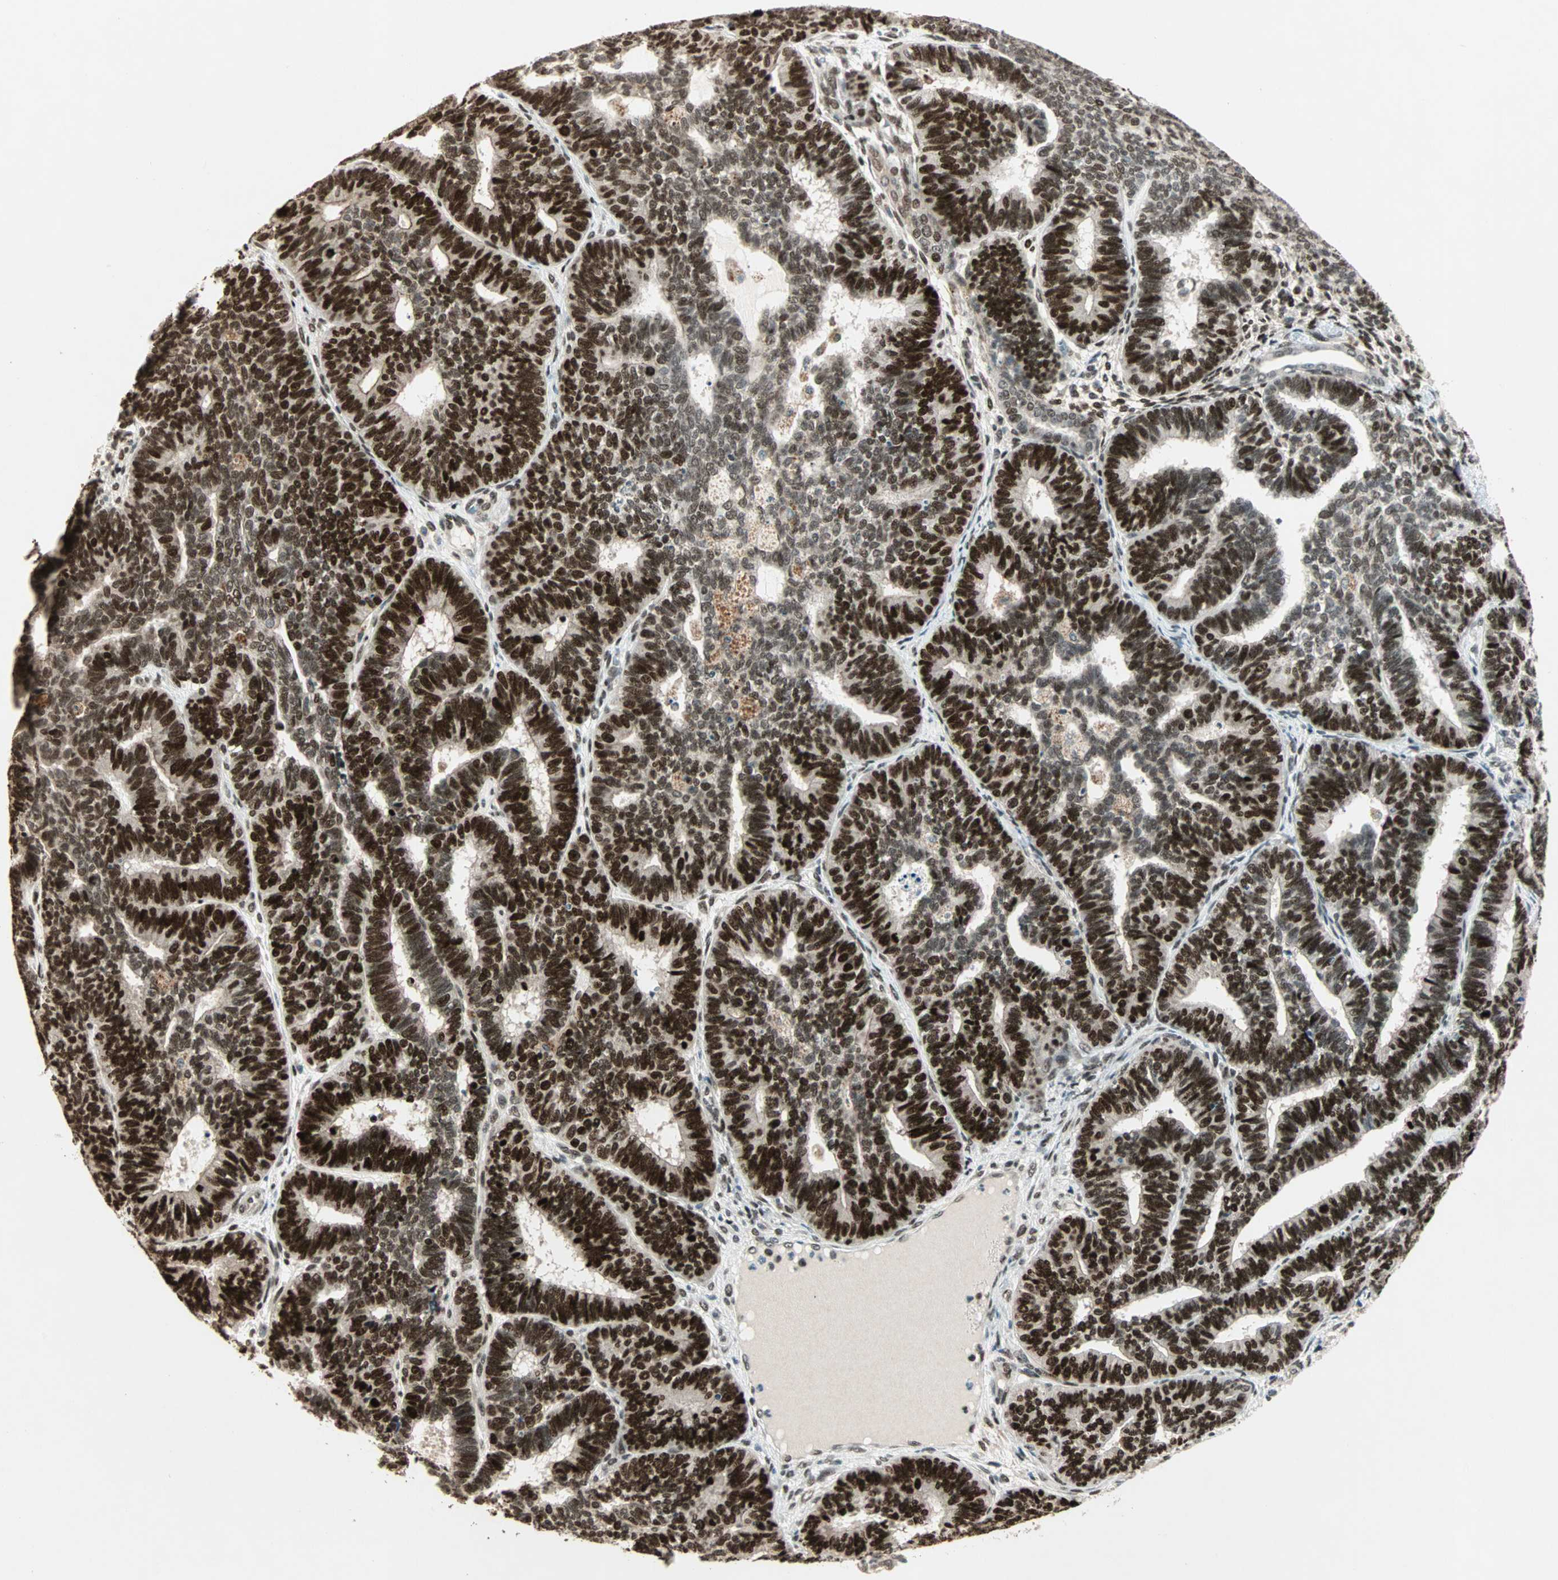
{"staining": {"intensity": "strong", "quantity": ">75%", "location": "nuclear"}, "tissue": "endometrial cancer", "cell_type": "Tumor cells", "image_type": "cancer", "snomed": [{"axis": "morphology", "description": "Adenocarcinoma, NOS"}, {"axis": "topography", "description": "Endometrium"}], "caption": "IHC image of human endometrial cancer stained for a protein (brown), which exhibits high levels of strong nuclear expression in about >75% of tumor cells.", "gene": "MDC1", "patient": {"sex": "female", "age": 70}}